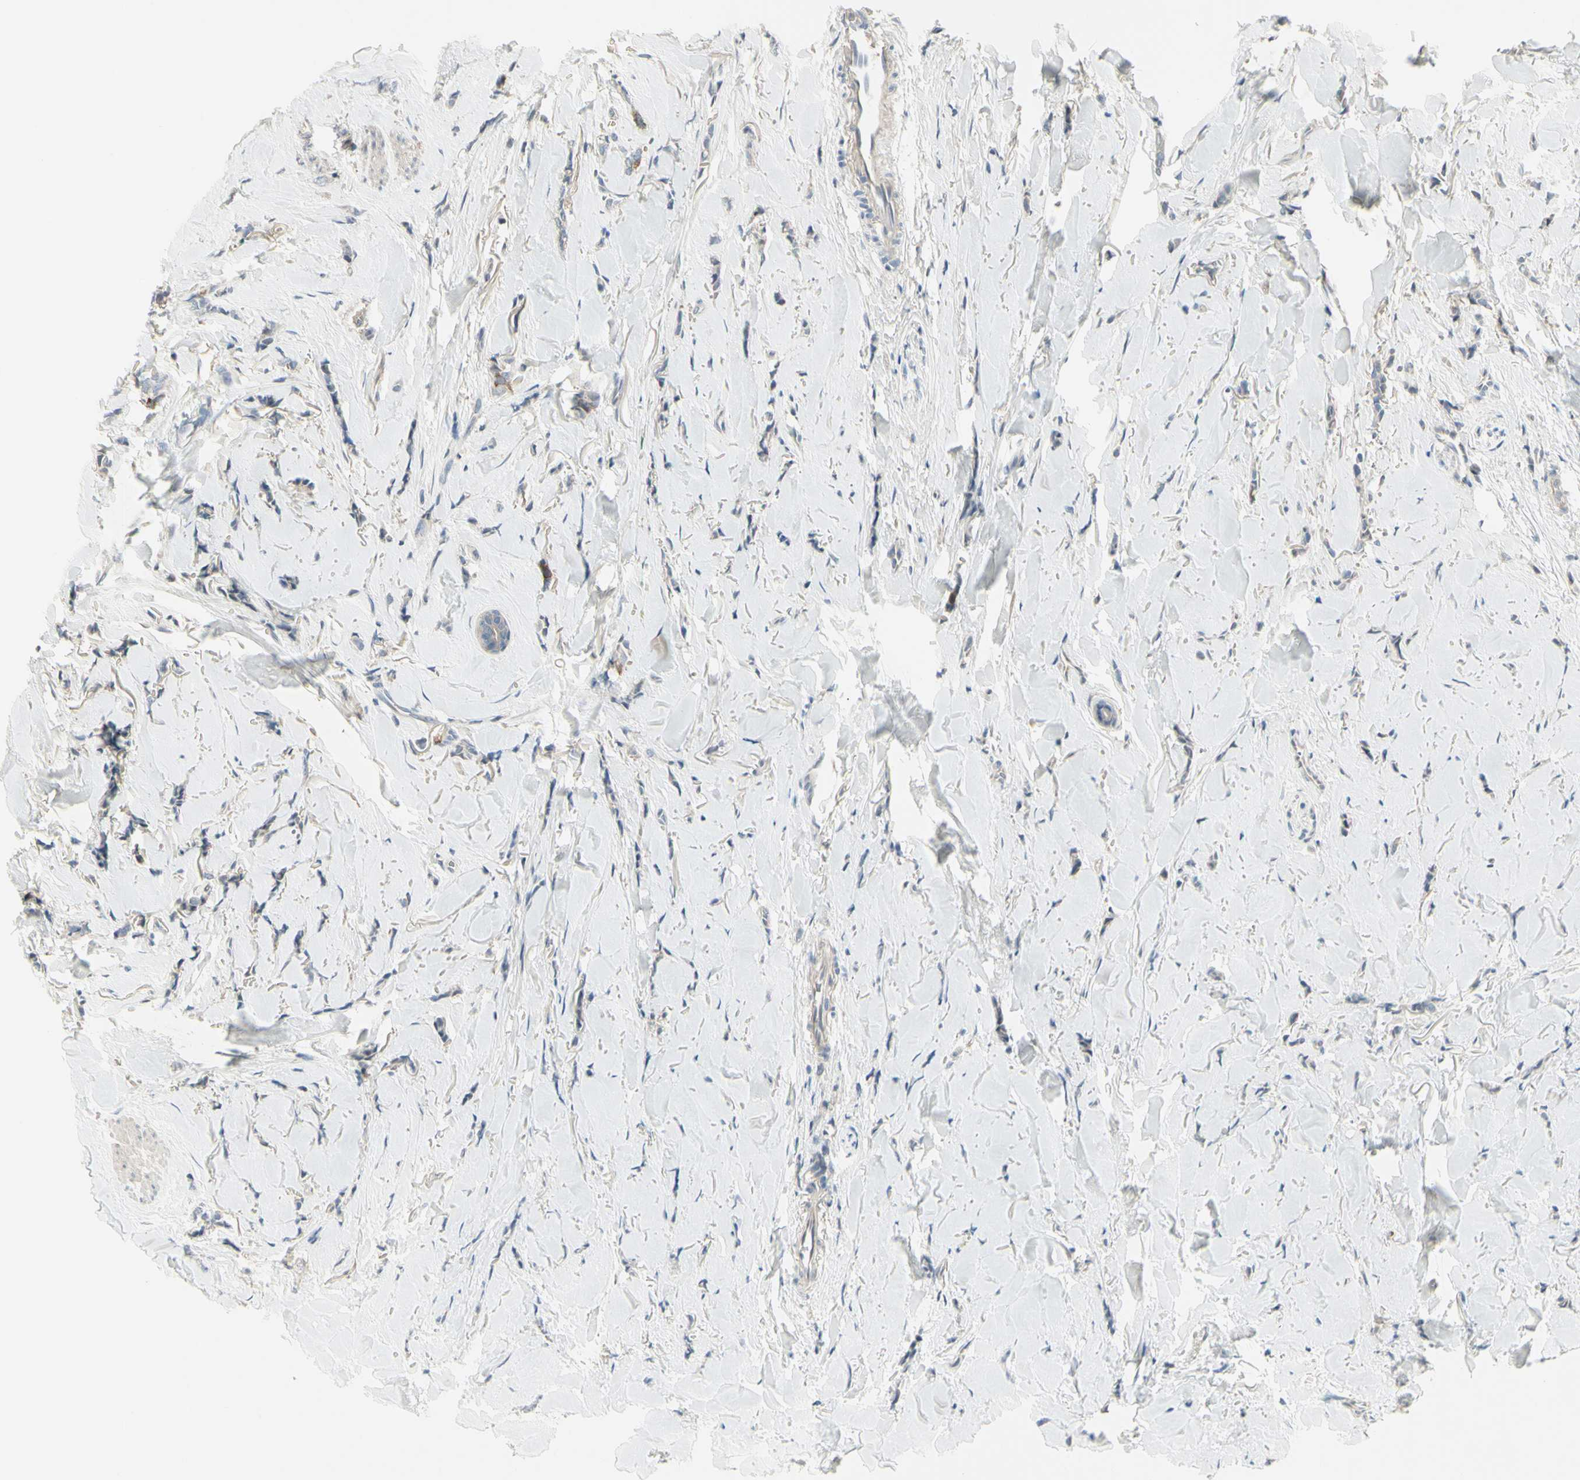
{"staining": {"intensity": "negative", "quantity": "none", "location": "none"}, "tissue": "breast cancer", "cell_type": "Tumor cells", "image_type": "cancer", "snomed": [{"axis": "morphology", "description": "Lobular carcinoma"}, {"axis": "topography", "description": "Skin"}, {"axis": "topography", "description": "Breast"}], "caption": "Immunohistochemistry (IHC) image of breast cancer (lobular carcinoma) stained for a protein (brown), which reveals no expression in tumor cells.", "gene": "CCNB2", "patient": {"sex": "female", "age": 46}}